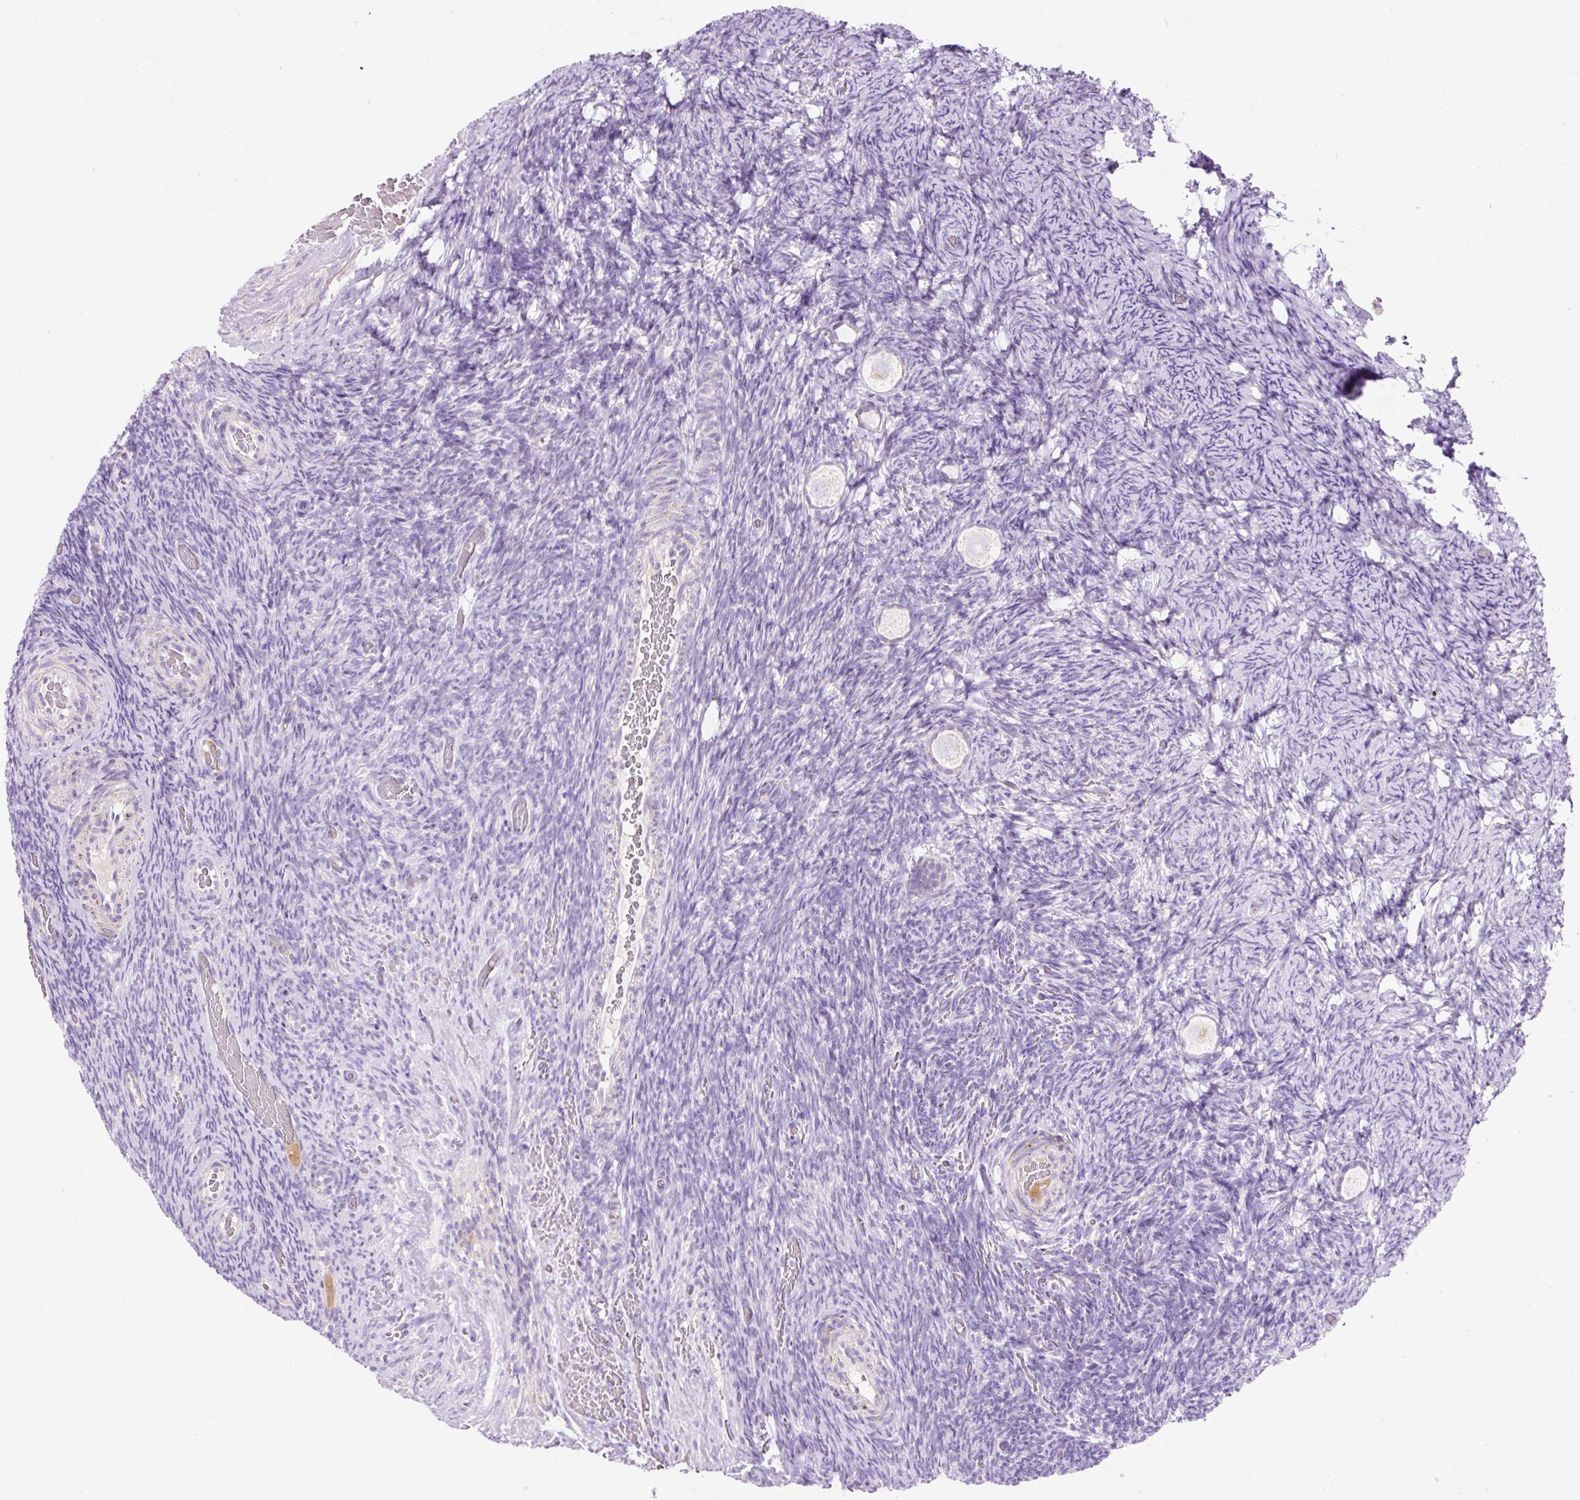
{"staining": {"intensity": "negative", "quantity": "none", "location": "none"}, "tissue": "ovary", "cell_type": "Follicle cells", "image_type": "normal", "snomed": [{"axis": "morphology", "description": "Normal tissue, NOS"}, {"axis": "topography", "description": "Ovary"}], "caption": "DAB (3,3'-diaminobenzidine) immunohistochemical staining of unremarkable human ovary shows no significant staining in follicle cells. (Brightfield microscopy of DAB (3,3'-diaminobenzidine) immunohistochemistry at high magnification).", "gene": "PLPP2", "patient": {"sex": "female", "age": 34}}